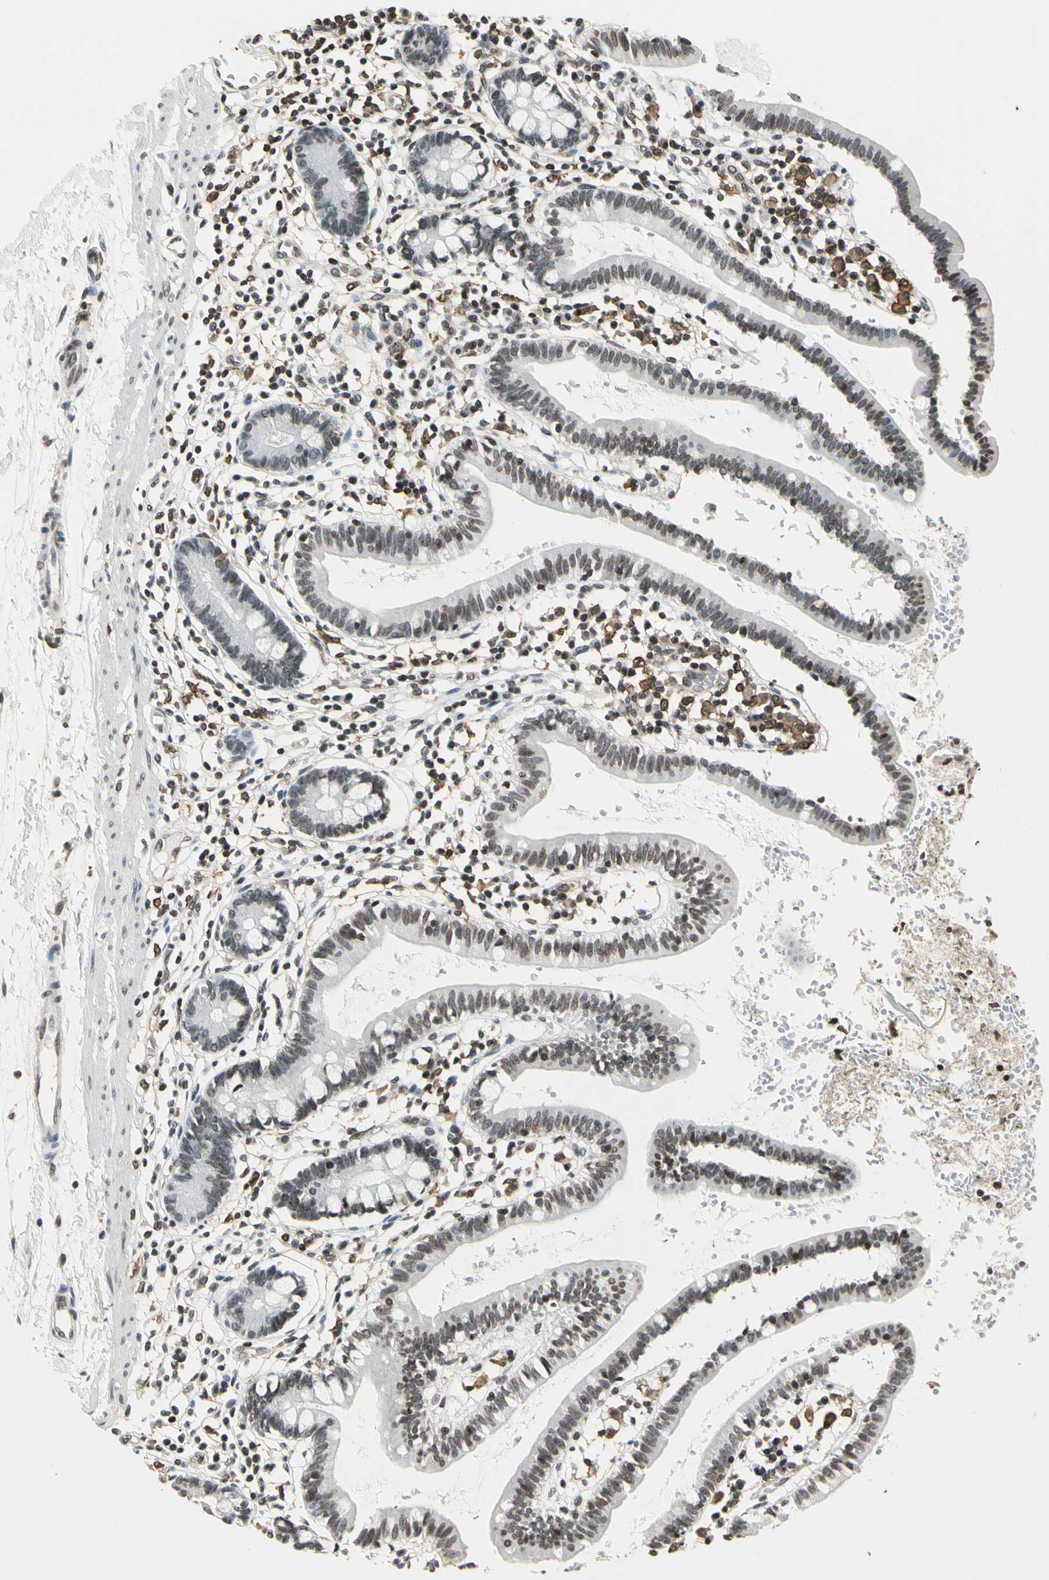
{"staining": {"intensity": "moderate", "quantity": "25%-75%", "location": "nuclear"}, "tissue": "small intestine", "cell_type": "Glandular cells", "image_type": "normal", "snomed": [{"axis": "morphology", "description": "Normal tissue, NOS"}, {"axis": "topography", "description": "Small intestine"}], "caption": "Immunohistochemistry (IHC) of benign human small intestine exhibits medium levels of moderate nuclear staining in approximately 25%-75% of glandular cells.", "gene": "FER", "patient": {"sex": "female", "age": 37}}